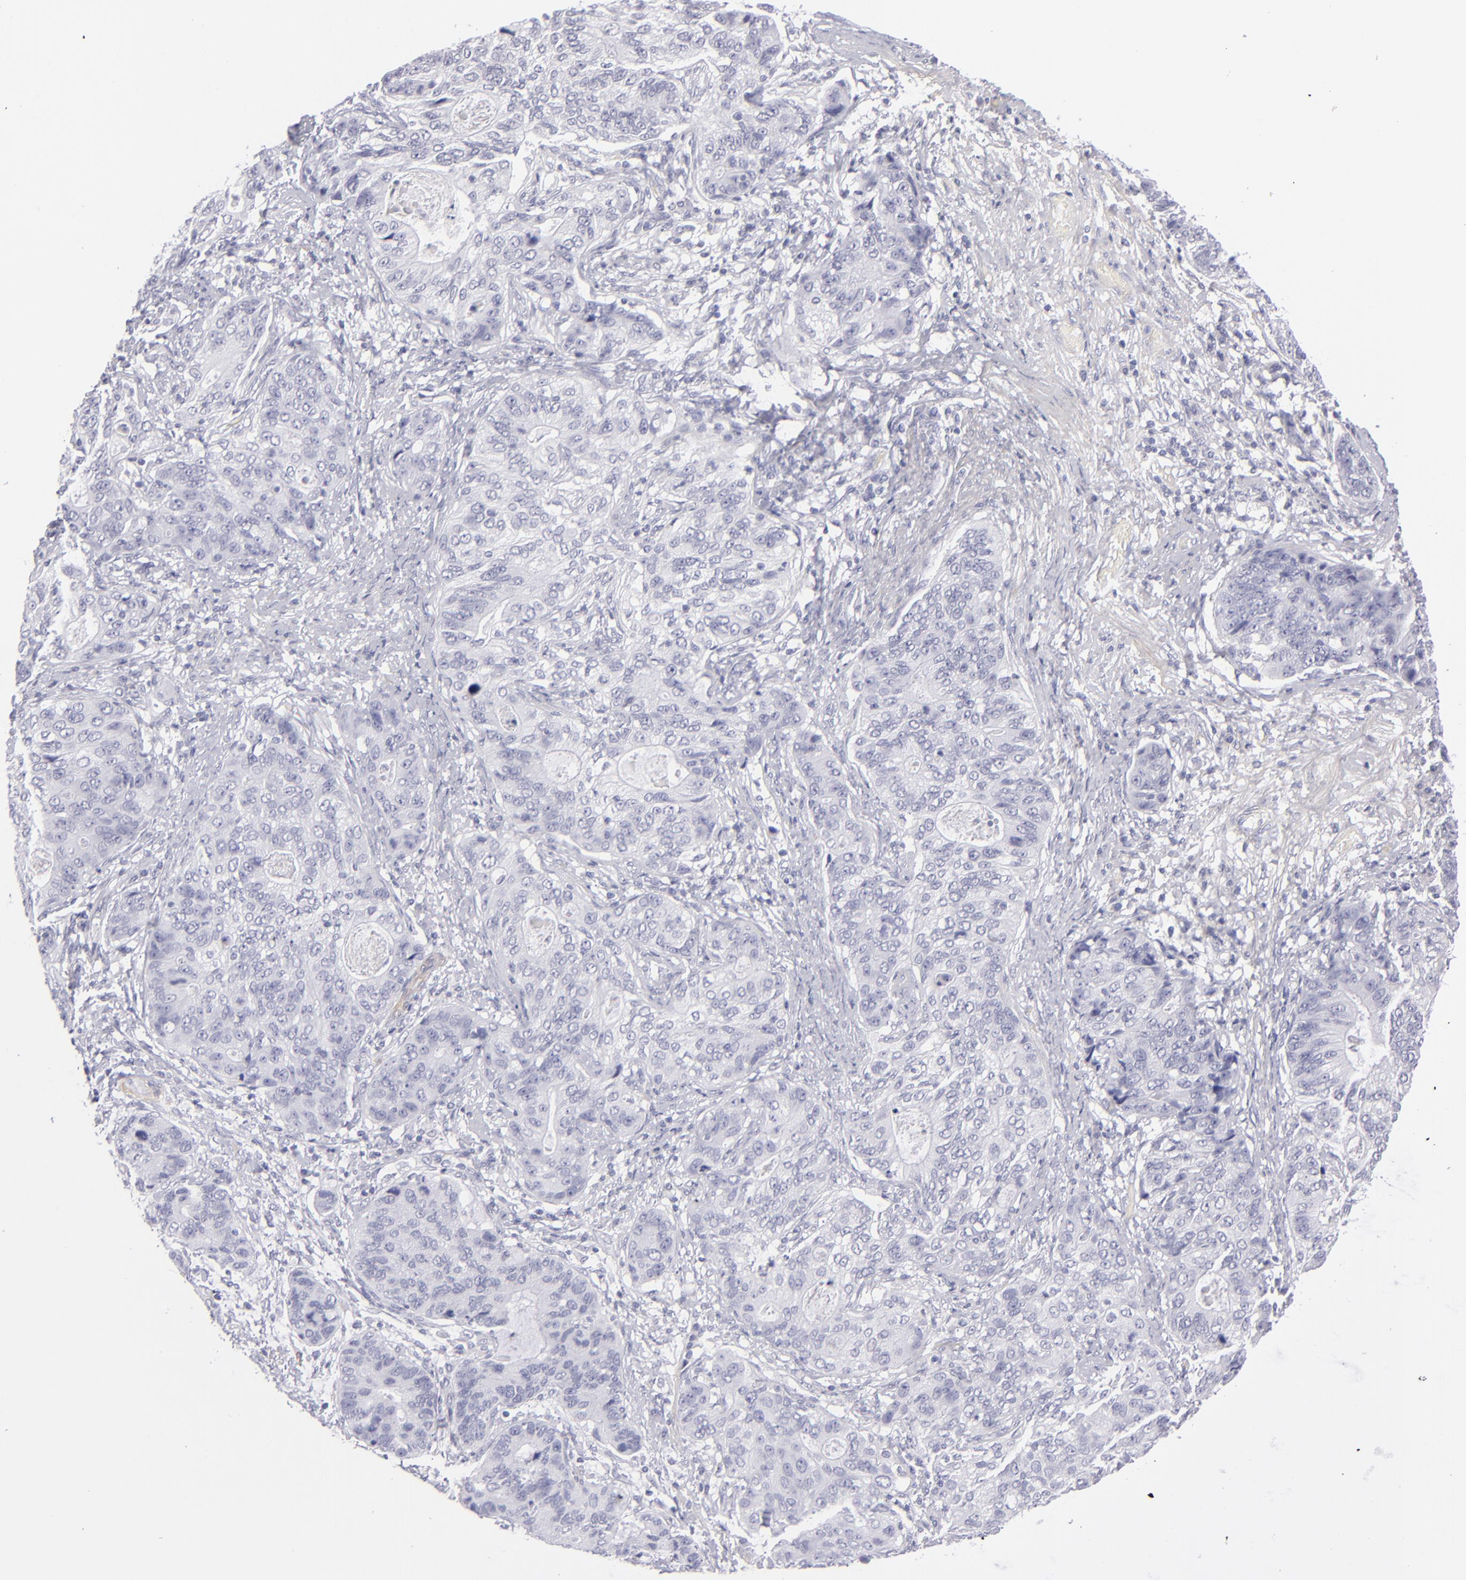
{"staining": {"intensity": "negative", "quantity": "none", "location": "none"}, "tissue": "stomach cancer", "cell_type": "Tumor cells", "image_type": "cancer", "snomed": [{"axis": "morphology", "description": "Adenocarcinoma, NOS"}, {"axis": "topography", "description": "Esophagus"}, {"axis": "topography", "description": "Stomach"}], "caption": "Stomach adenocarcinoma stained for a protein using immunohistochemistry (IHC) shows no staining tumor cells.", "gene": "MYH11", "patient": {"sex": "male", "age": 74}}